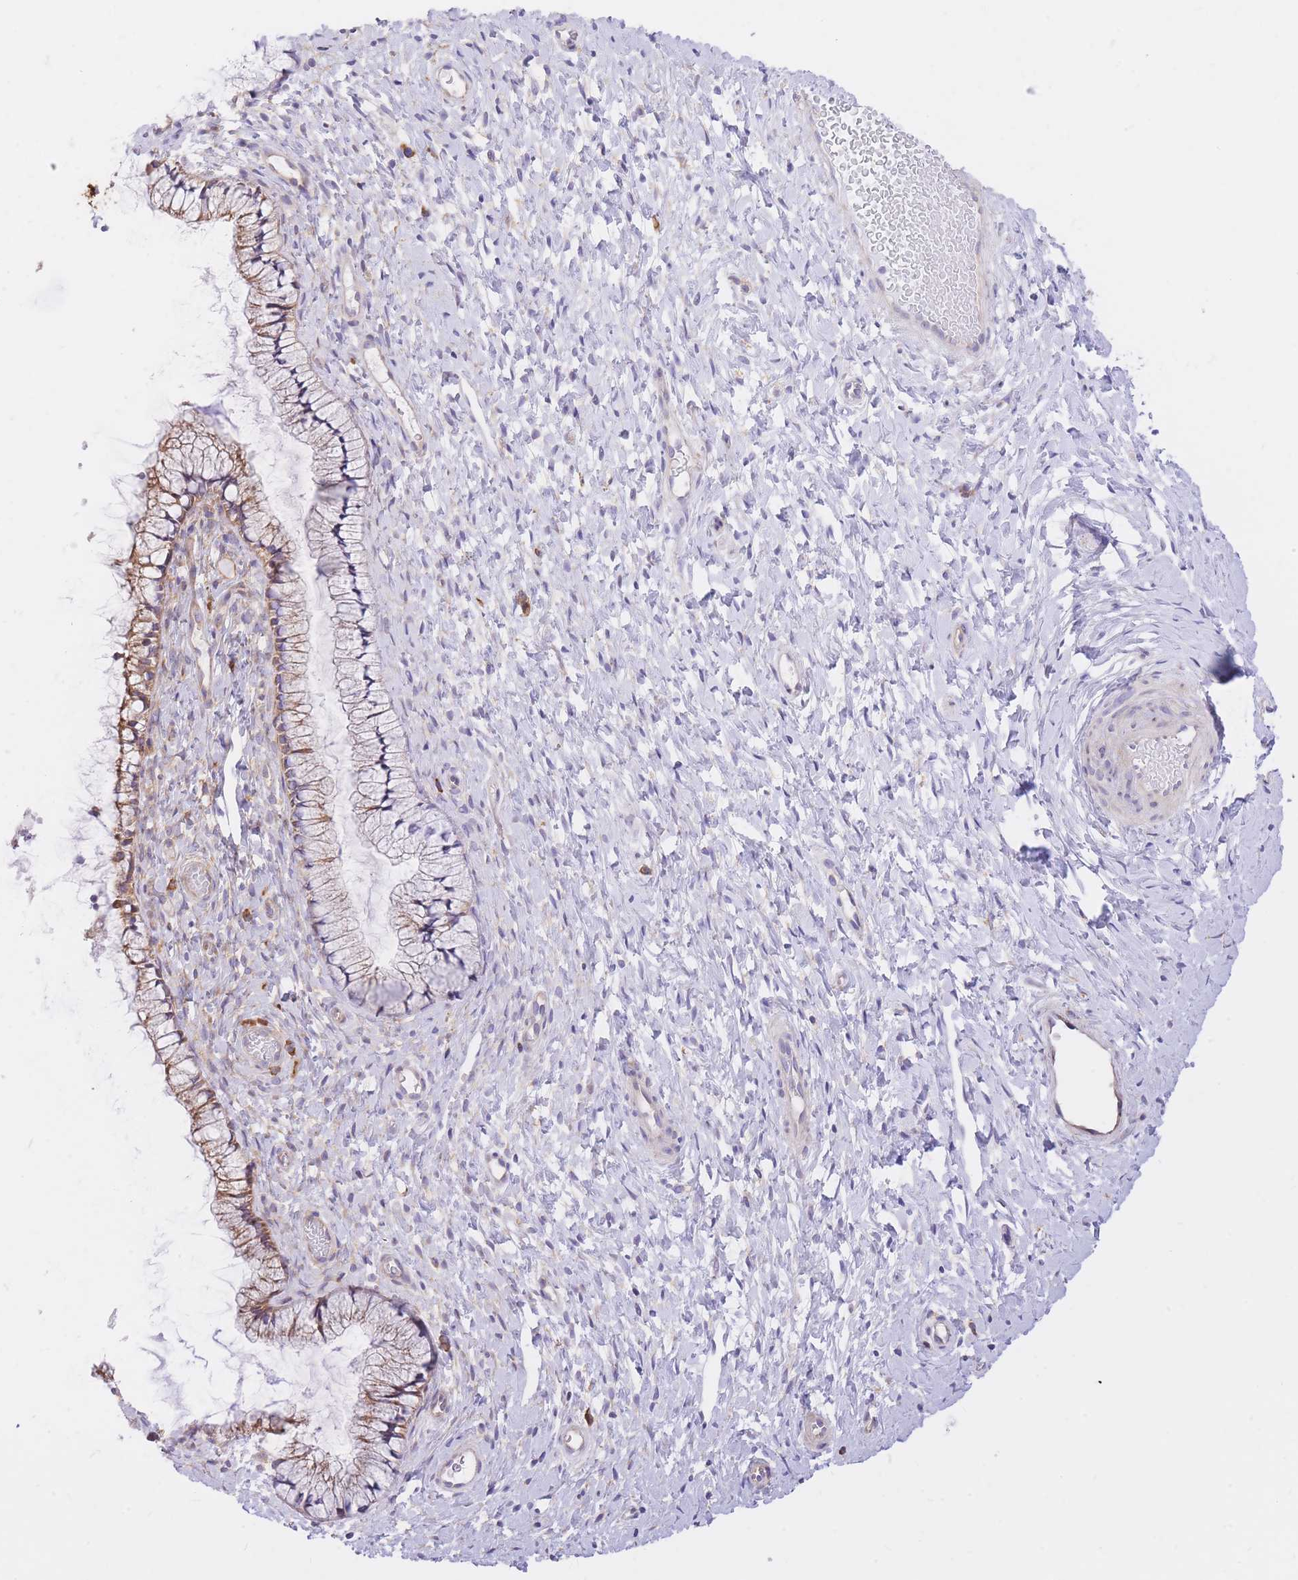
{"staining": {"intensity": "weak", "quantity": "25%-75%", "location": "cytoplasmic/membranous"}, "tissue": "cervix", "cell_type": "Glandular cells", "image_type": "normal", "snomed": [{"axis": "morphology", "description": "Normal tissue, NOS"}, {"axis": "topography", "description": "Cervix"}], "caption": "Glandular cells reveal low levels of weak cytoplasmic/membranous positivity in approximately 25%-75% of cells in normal cervix.", "gene": "GBP7", "patient": {"sex": "female", "age": 36}}